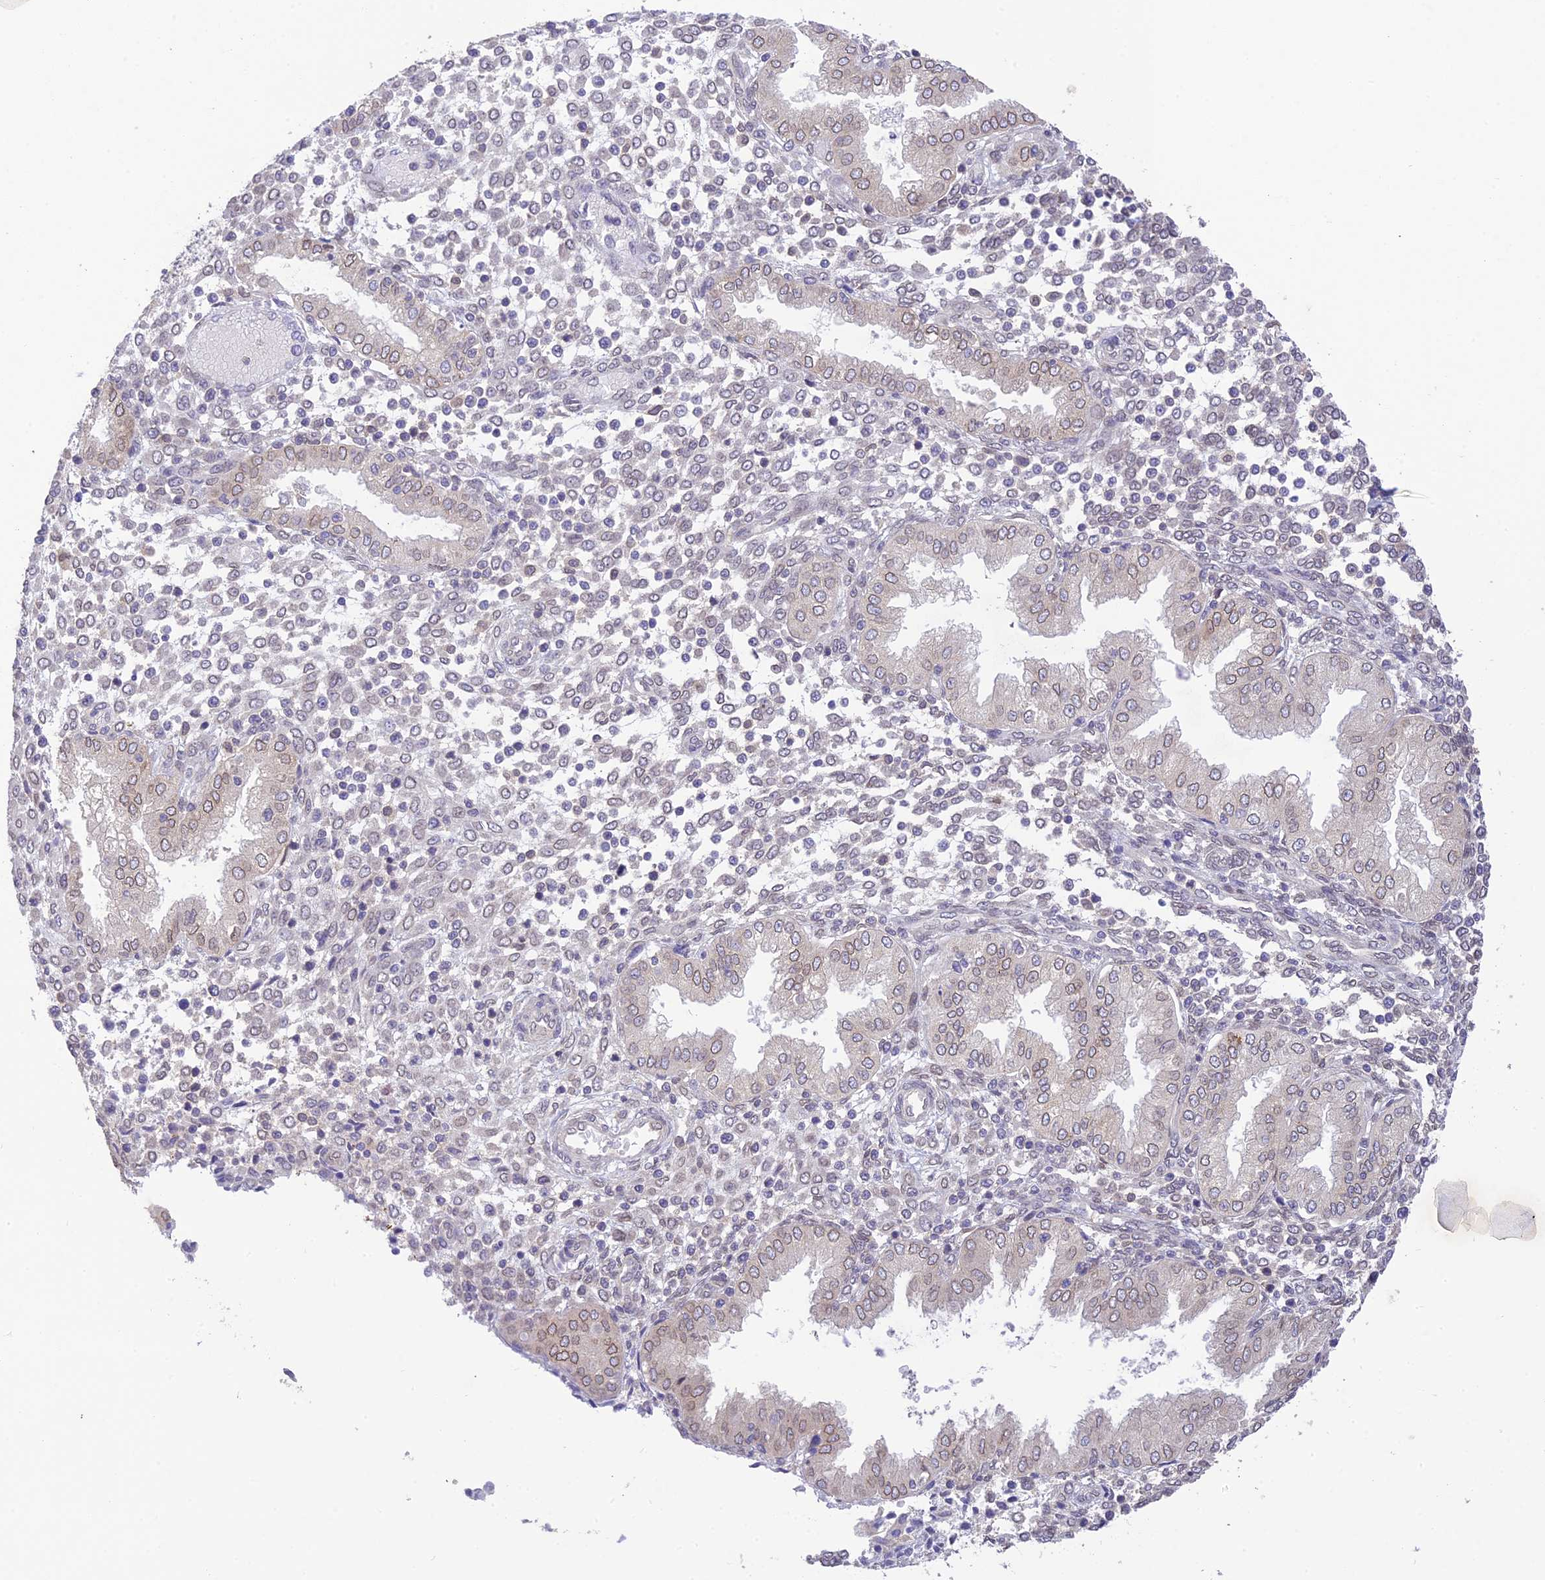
{"staining": {"intensity": "negative", "quantity": "none", "location": "none"}, "tissue": "endometrium", "cell_type": "Cells in endometrial stroma", "image_type": "normal", "snomed": [{"axis": "morphology", "description": "Normal tissue, NOS"}, {"axis": "topography", "description": "Endometrium"}], "caption": "Immunohistochemical staining of normal human endometrium exhibits no significant expression in cells in endometrial stroma.", "gene": "BMT2", "patient": {"sex": "female", "age": 53}}